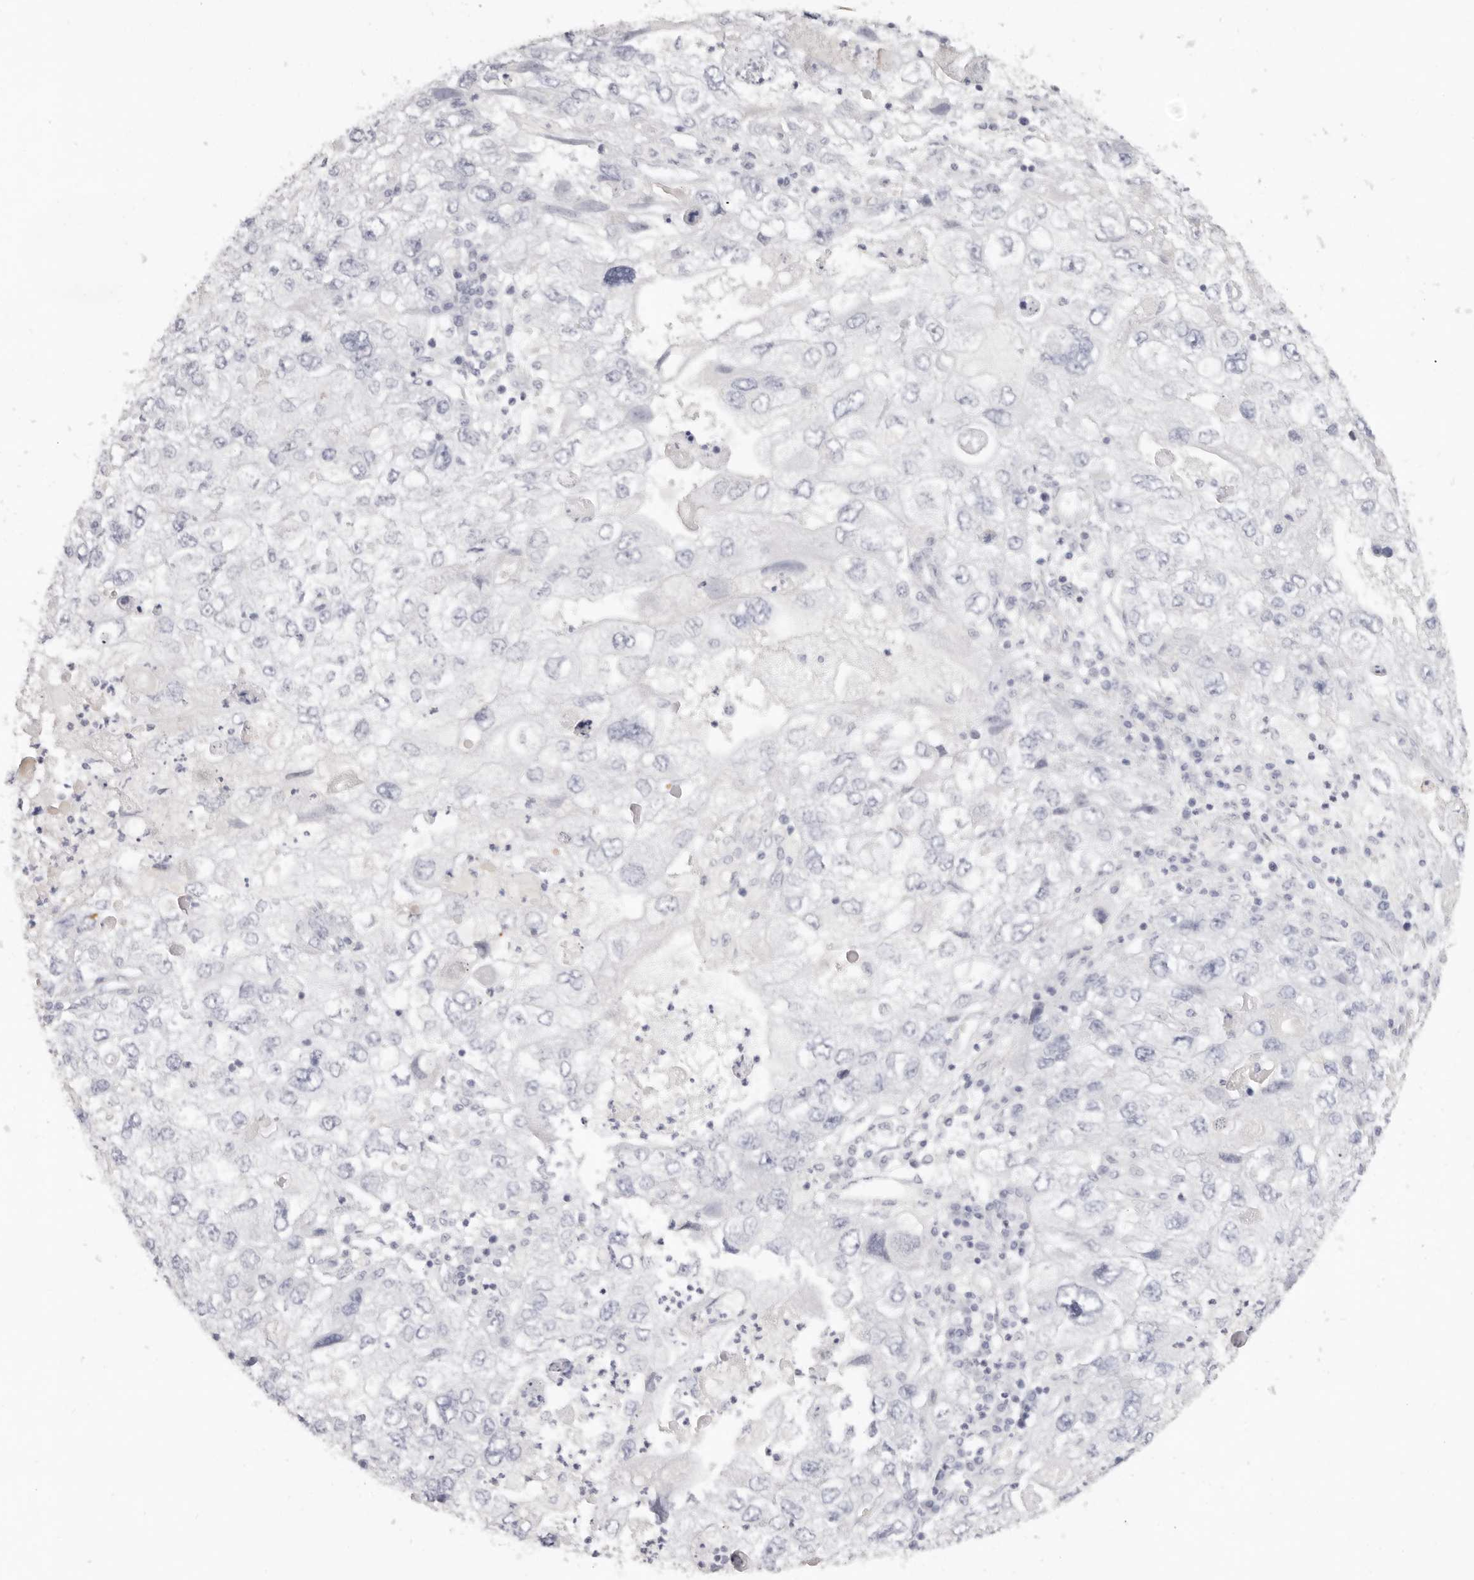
{"staining": {"intensity": "negative", "quantity": "none", "location": "none"}, "tissue": "endometrial cancer", "cell_type": "Tumor cells", "image_type": "cancer", "snomed": [{"axis": "morphology", "description": "Adenocarcinoma, NOS"}, {"axis": "topography", "description": "Endometrium"}], "caption": "The histopathology image displays no significant staining in tumor cells of adenocarcinoma (endometrial).", "gene": "RXFP1", "patient": {"sex": "female", "age": 49}}